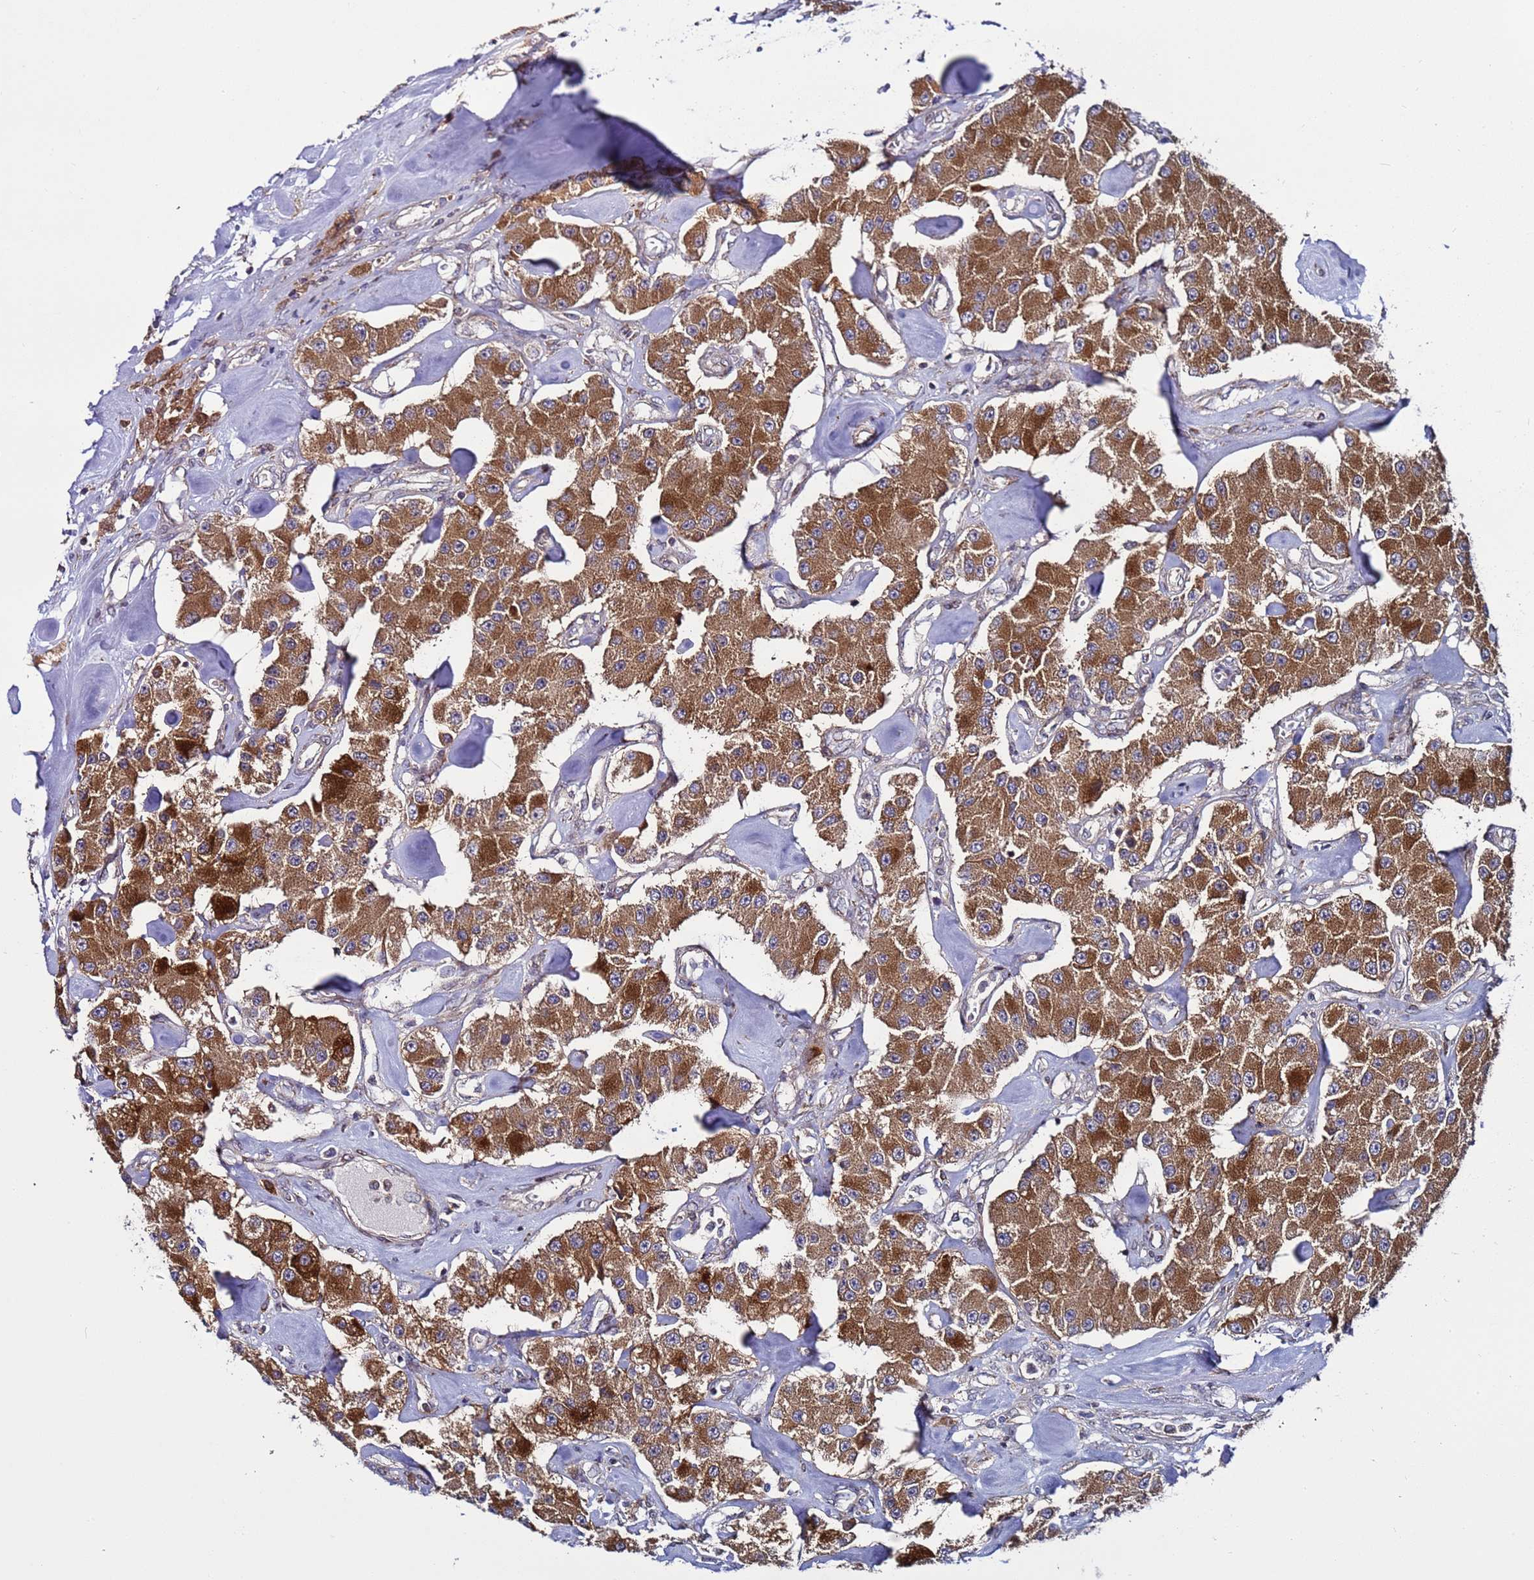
{"staining": {"intensity": "moderate", "quantity": ">75%", "location": "cytoplasmic/membranous"}, "tissue": "carcinoid", "cell_type": "Tumor cells", "image_type": "cancer", "snomed": [{"axis": "morphology", "description": "Carcinoid, malignant, NOS"}, {"axis": "topography", "description": "Pancreas"}], "caption": "This histopathology image exhibits immunohistochemistry (IHC) staining of carcinoid, with medium moderate cytoplasmic/membranous staining in about >75% of tumor cells.", "gene": "TMEM176B", "patient": {"sex": "male", "age": 41}}